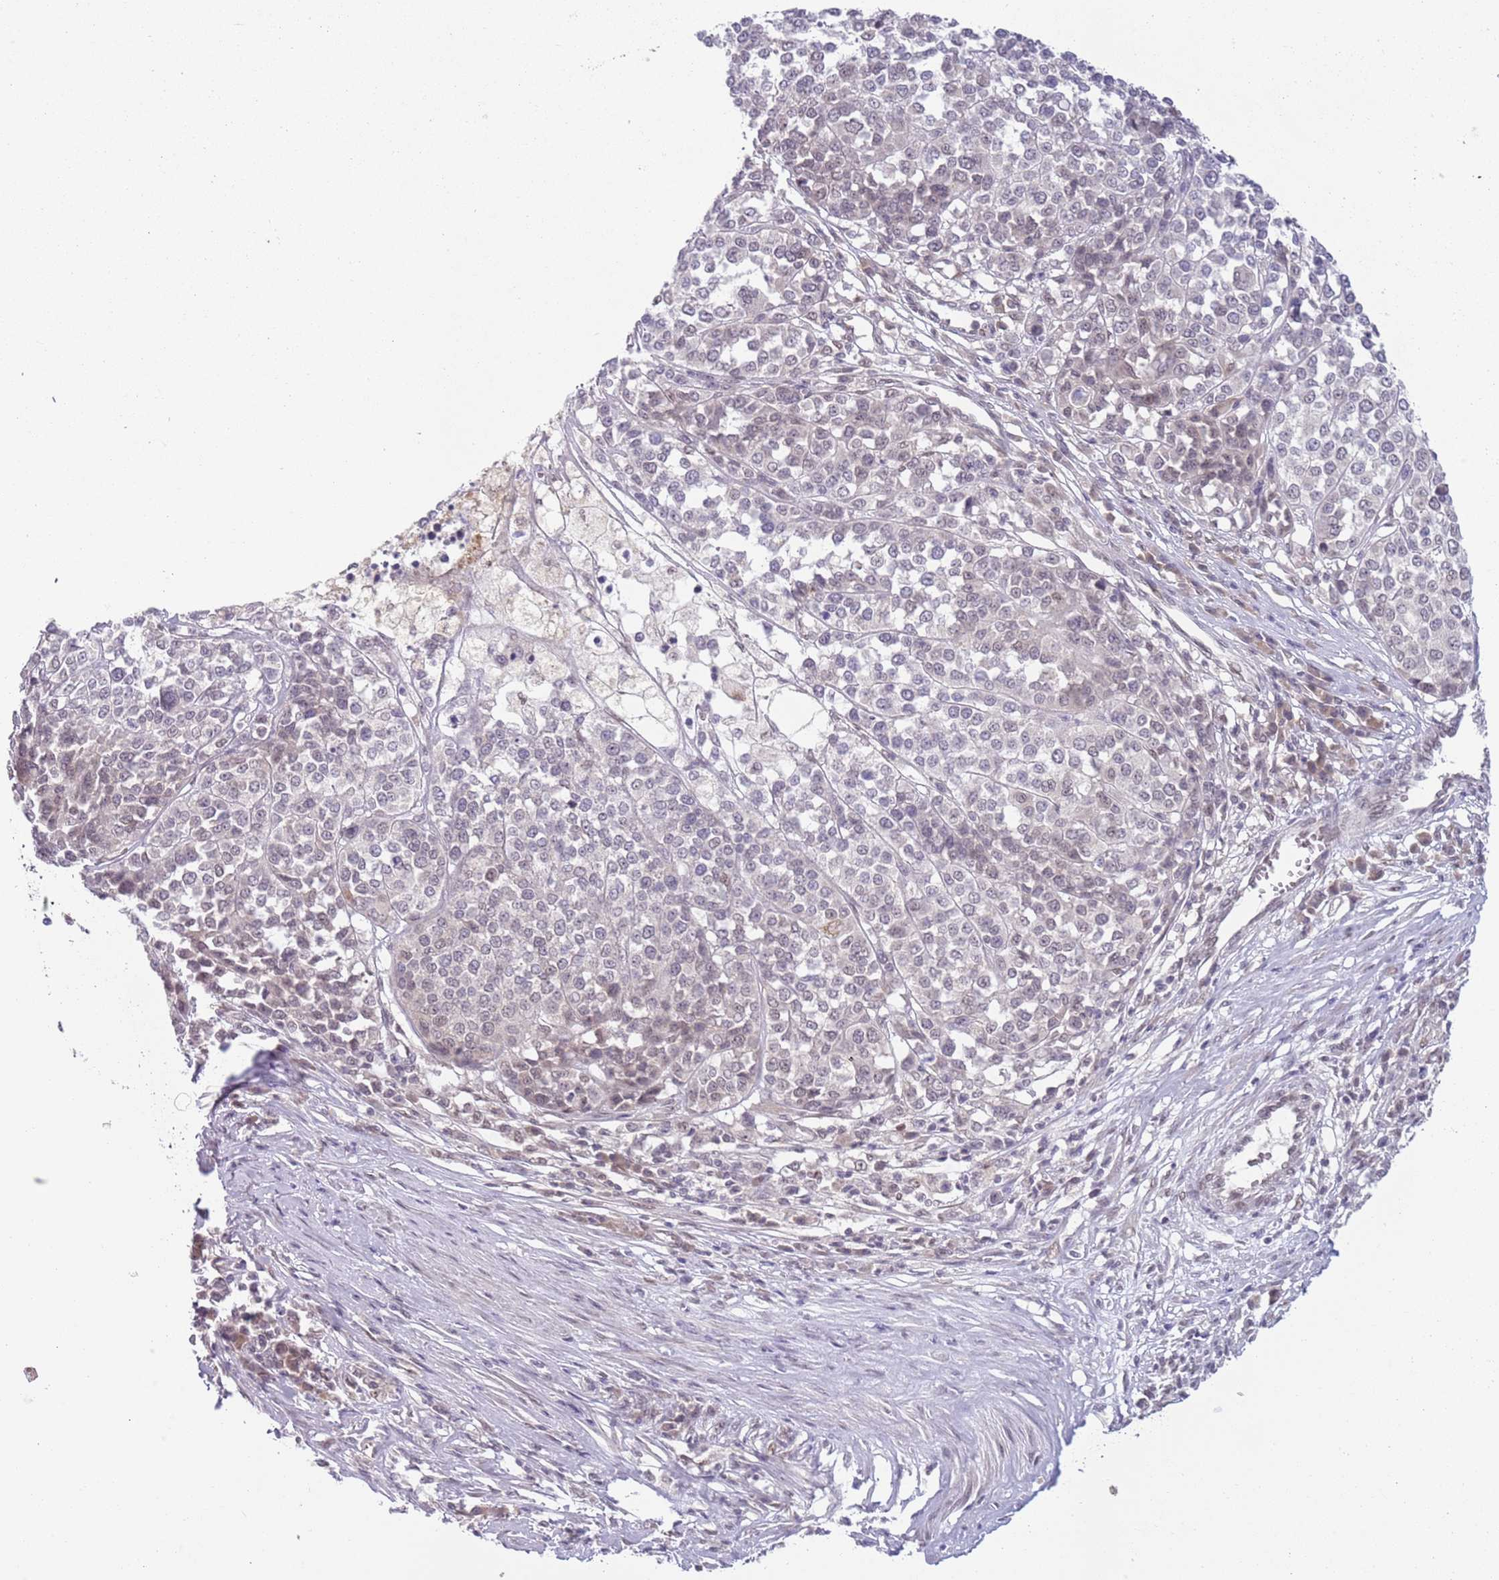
{"staining": {"intensity": "negative", "quantity": "none", "location": "none"}, "tissue": "melanoma", "cell_type": "Tumor cells", "image_type": "cancer", "snomed": [{"axis": "morphology", "description": "Malignant melanoma, Metastatic site"}, {"axis": "topography", "description": "Lymph node"}], "caption": "IHC of malignant melanoma (metastatic site) exhibits no positivity in tumor cells.", "gene": "TM2D1", "patient": {"sex": "male", "age": 44}}